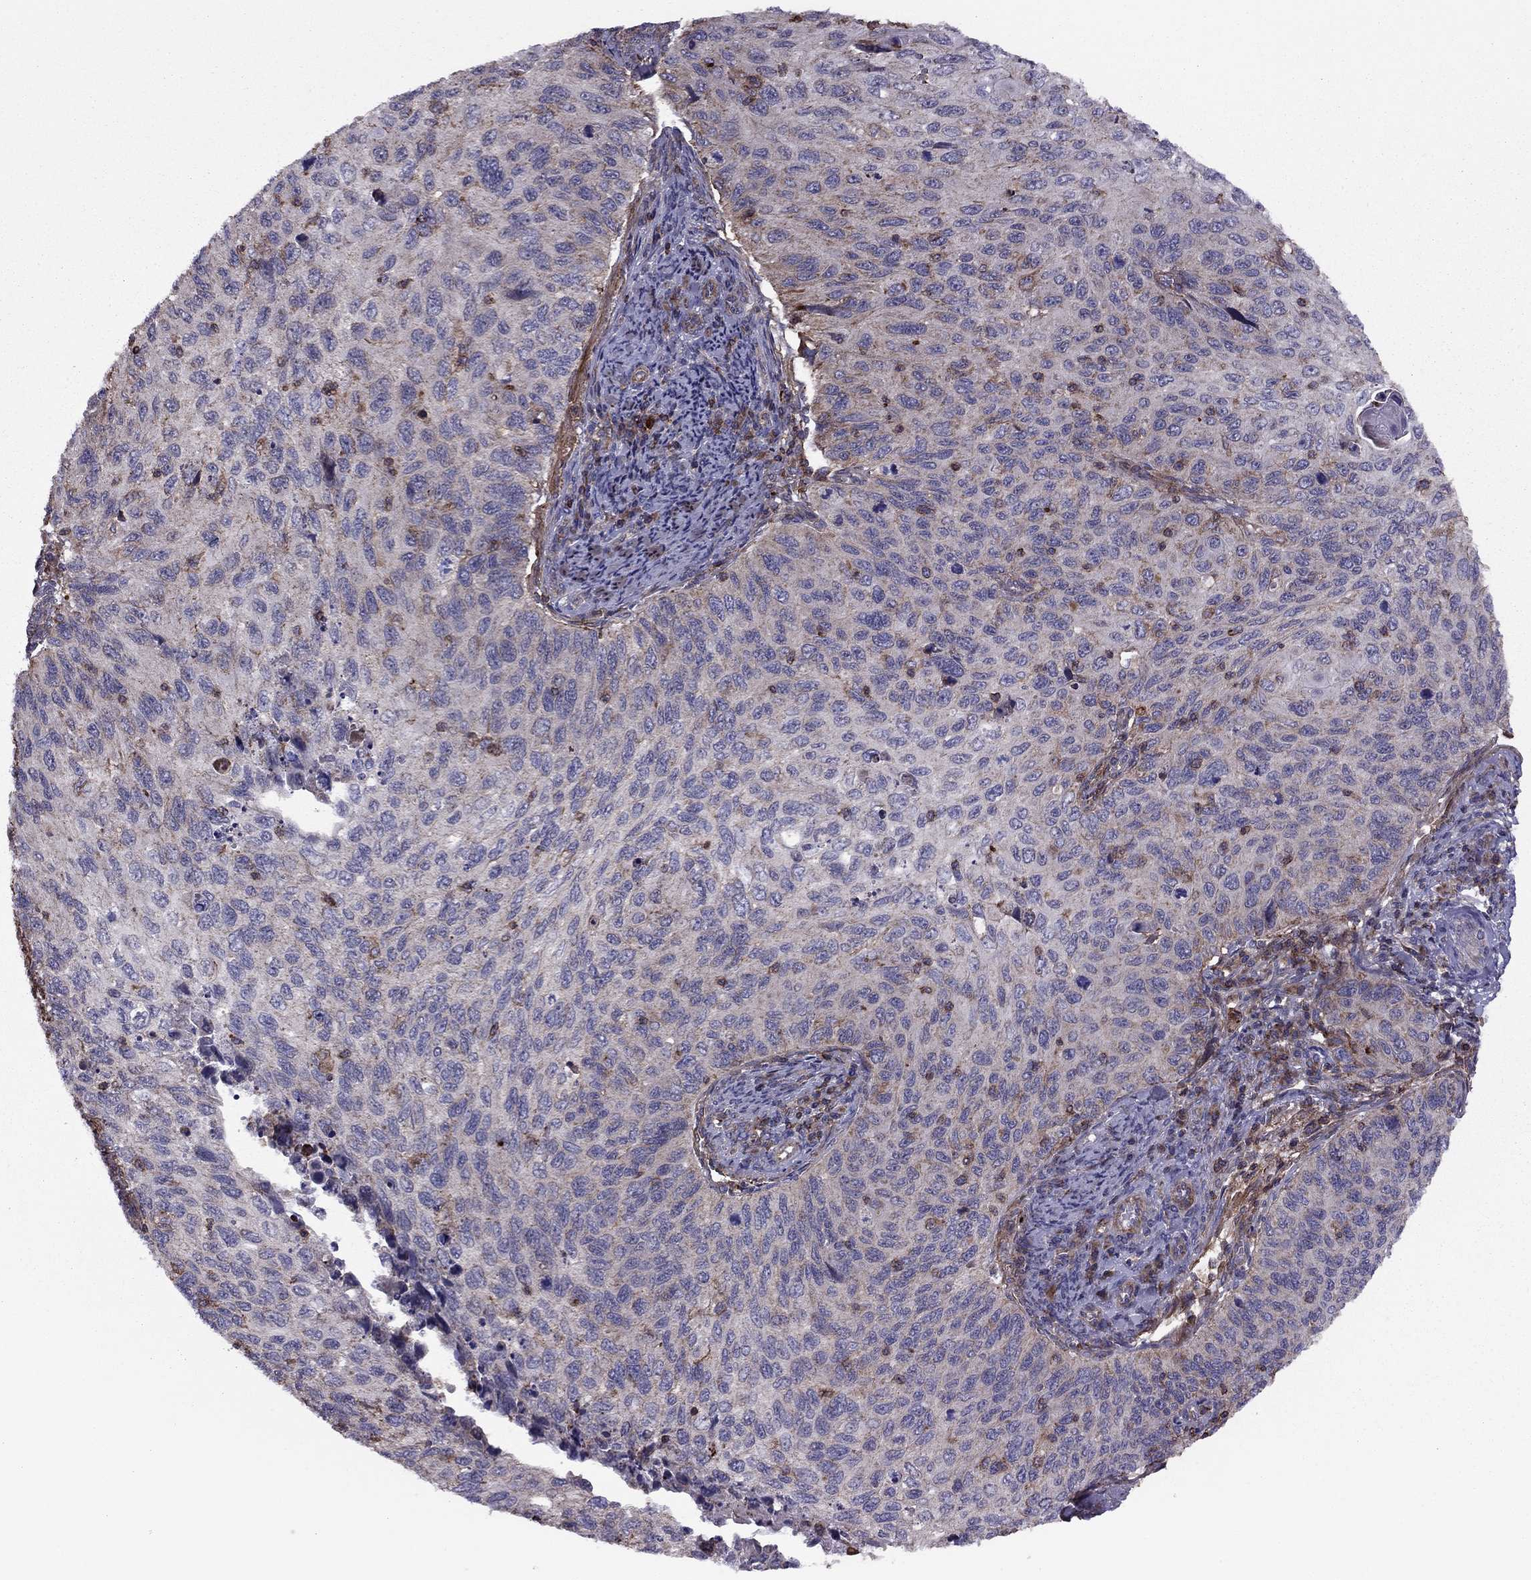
{"staining": {"intensity": "moderate", "quantity": "<25%", "location": "cytoplasmic/membranous"}, "tissue": "cervical cancer", "cell_type": "Tumor cells", "image_type": "cancer", "snomed": [{"axis": "morphology", "description": "Squamous cell carcinoma, NOS"}, {"axis": "topography", "description": "Cervix"}], "caption": "This micrograph exhibits IHC staining of cervical cancer (squamous cell carcinoma), with low moderate cytoplasmic/membranous positivity in about <25% of tumor cells.", "gene": "ALG6", "patient": {"sex": "female", "age": 70}}